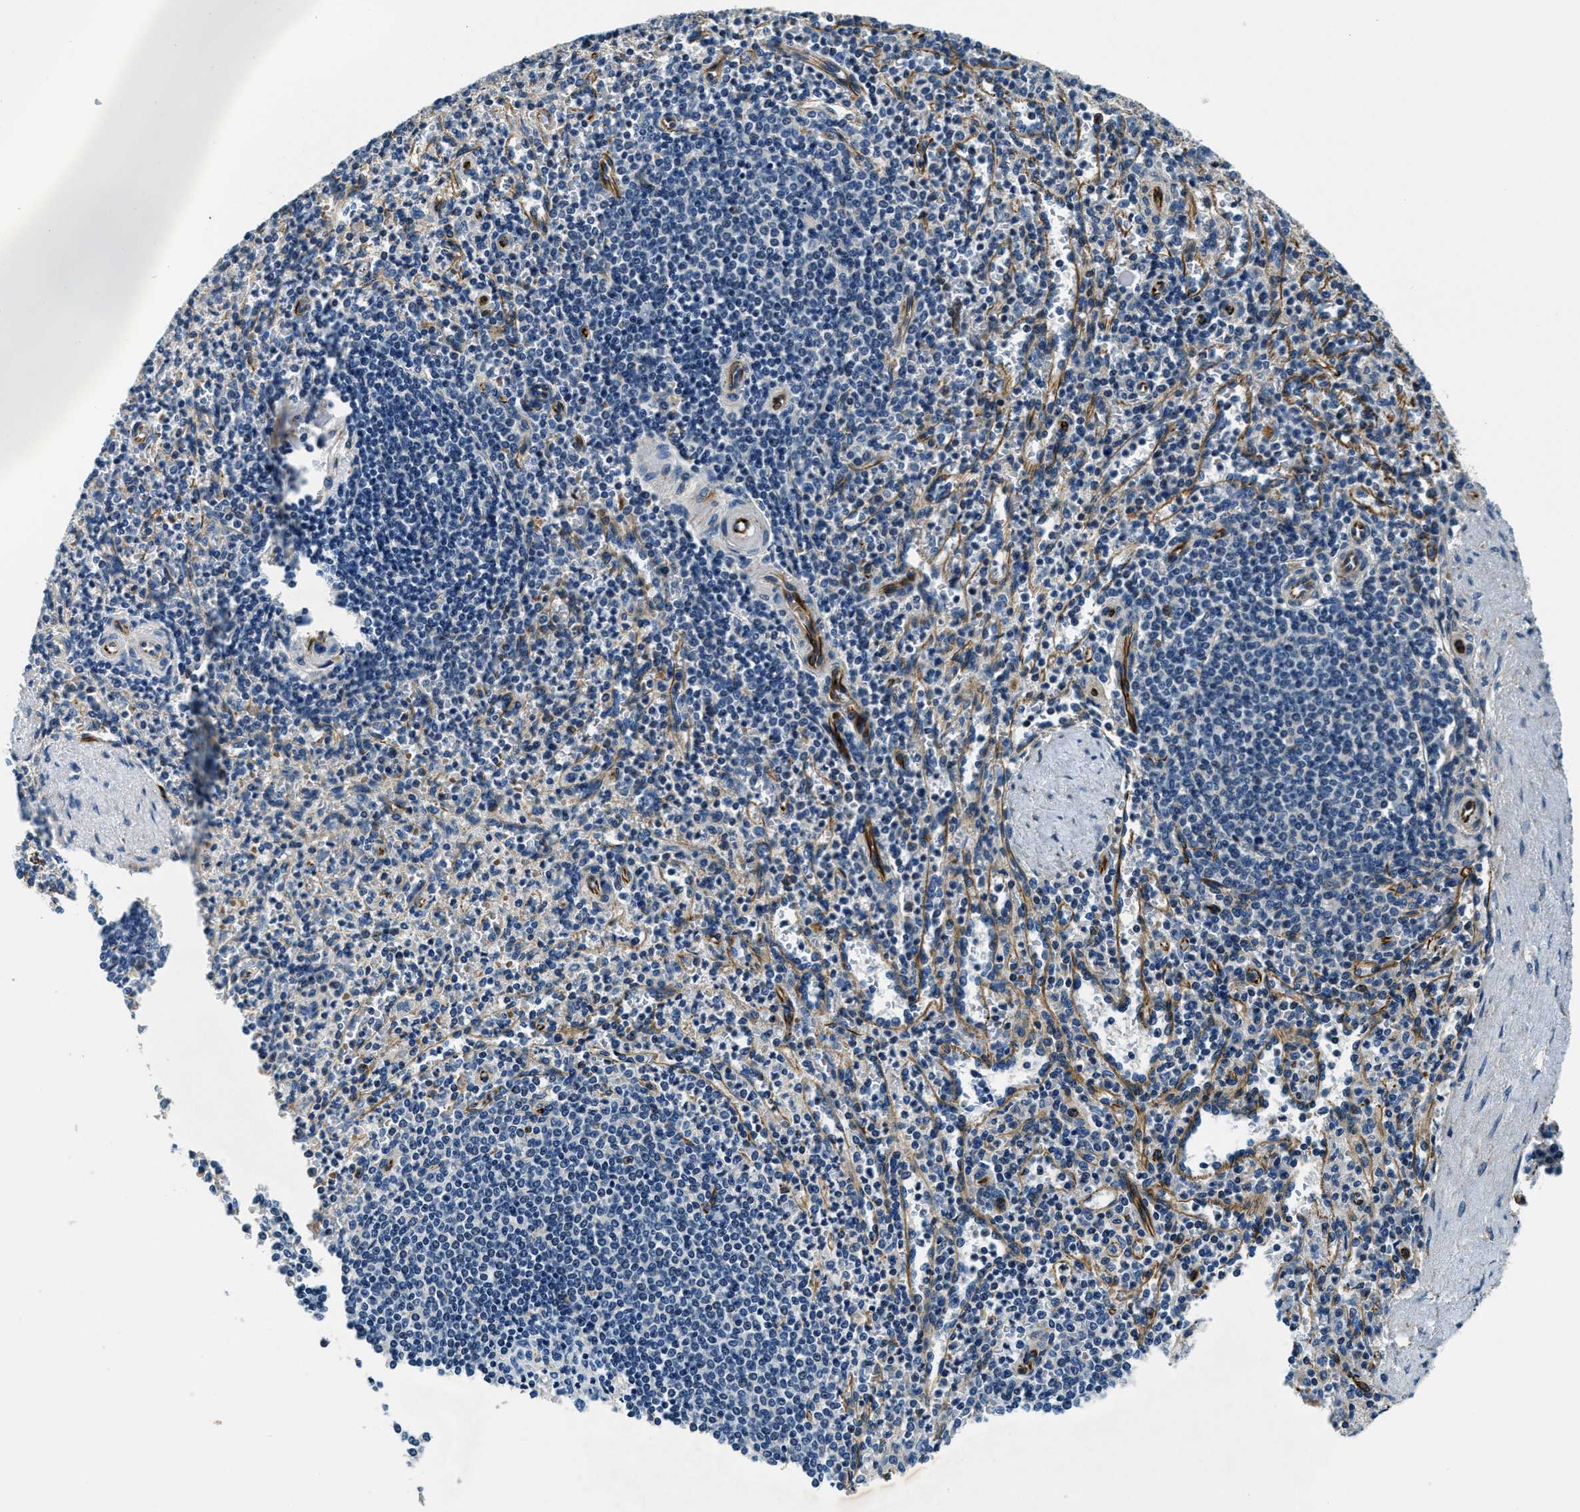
{"staining": {"intensity": "moderate", "quantity": "<25%", "location": "cytoplasmic/membranous"}, "tissue": "spleen", "cell_type": "Cells in red pulp", "image_type": "normal", "snomed": [{"axis": "morphology", "description": "Normal tissue, NOS"}, {"axis": "topography", "description": "Spleen"}], "caption": "Protein expression analysis of normal human spleen reveals moderate cytoplasmic/membranous positivity in about <25% of cells in red pulp.", "gene": "GNS", "patient": {"sex": "female", "age": 74}}